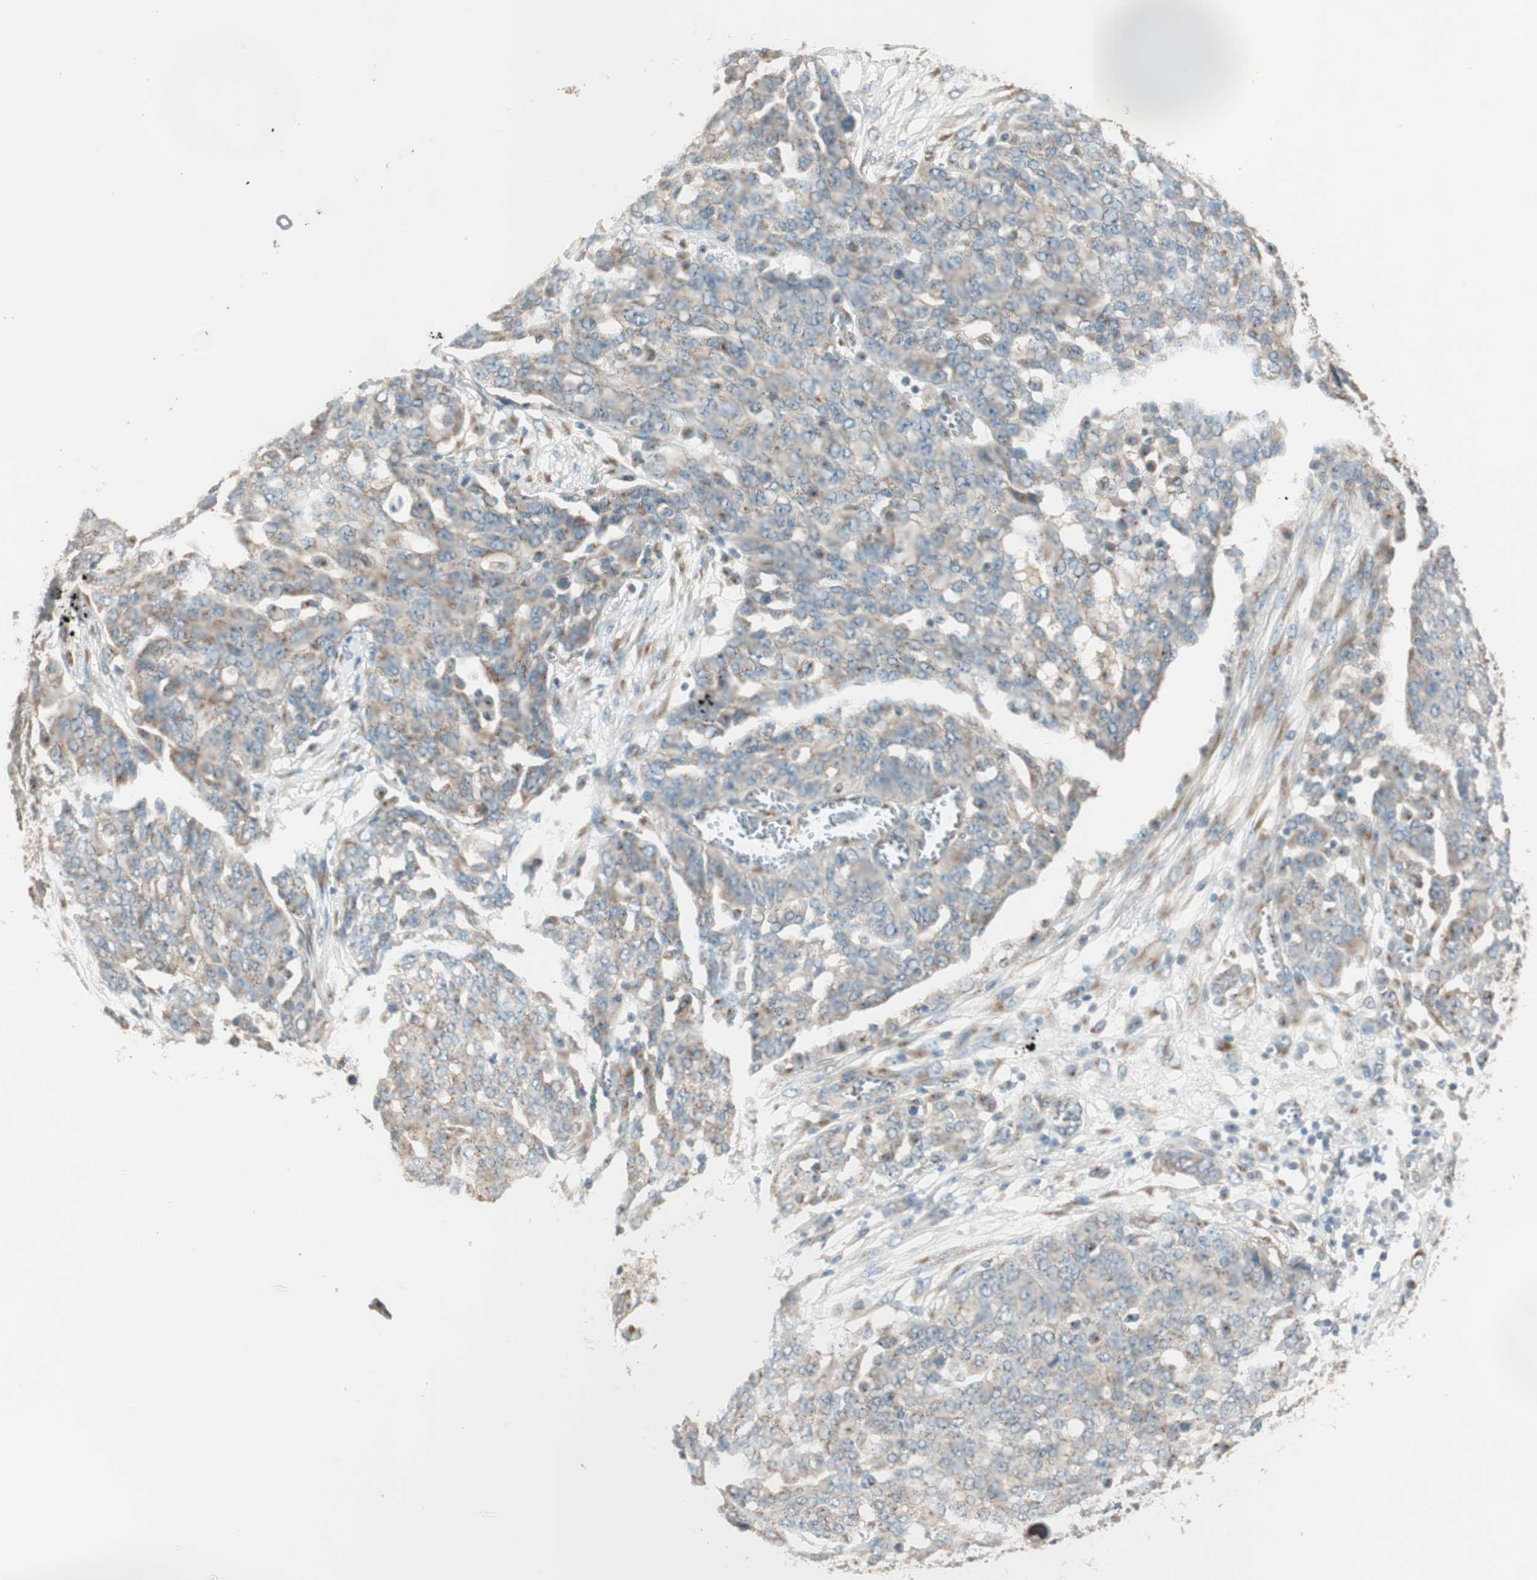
{"staining": {"intensity": "weak", "quantity": "25%-75%", "location": "cytoplasmic/membranous"}, "tissue": "ovarian cancer", "cell_type": "Tumor cells", "image_type": "cancer", "snomed": [{"axis": "morphology", "description": "Cystadenocarcinoma, serous, NOS"}, {"axis": "topography", "description": "Soft tissue"}, {"axis": "topography", "description": "Ovary"}], "caption": "Protein expression analysis of ovarian cancer exhibits weak cytoplasmic/membranous positivity in approximately 25%-75% of tumor cells. (brown staining indicates protein expression, while blue staining denotes nuclei).", "gene": "SEC16A", "patient": {"sex": "female", "age": 57}}